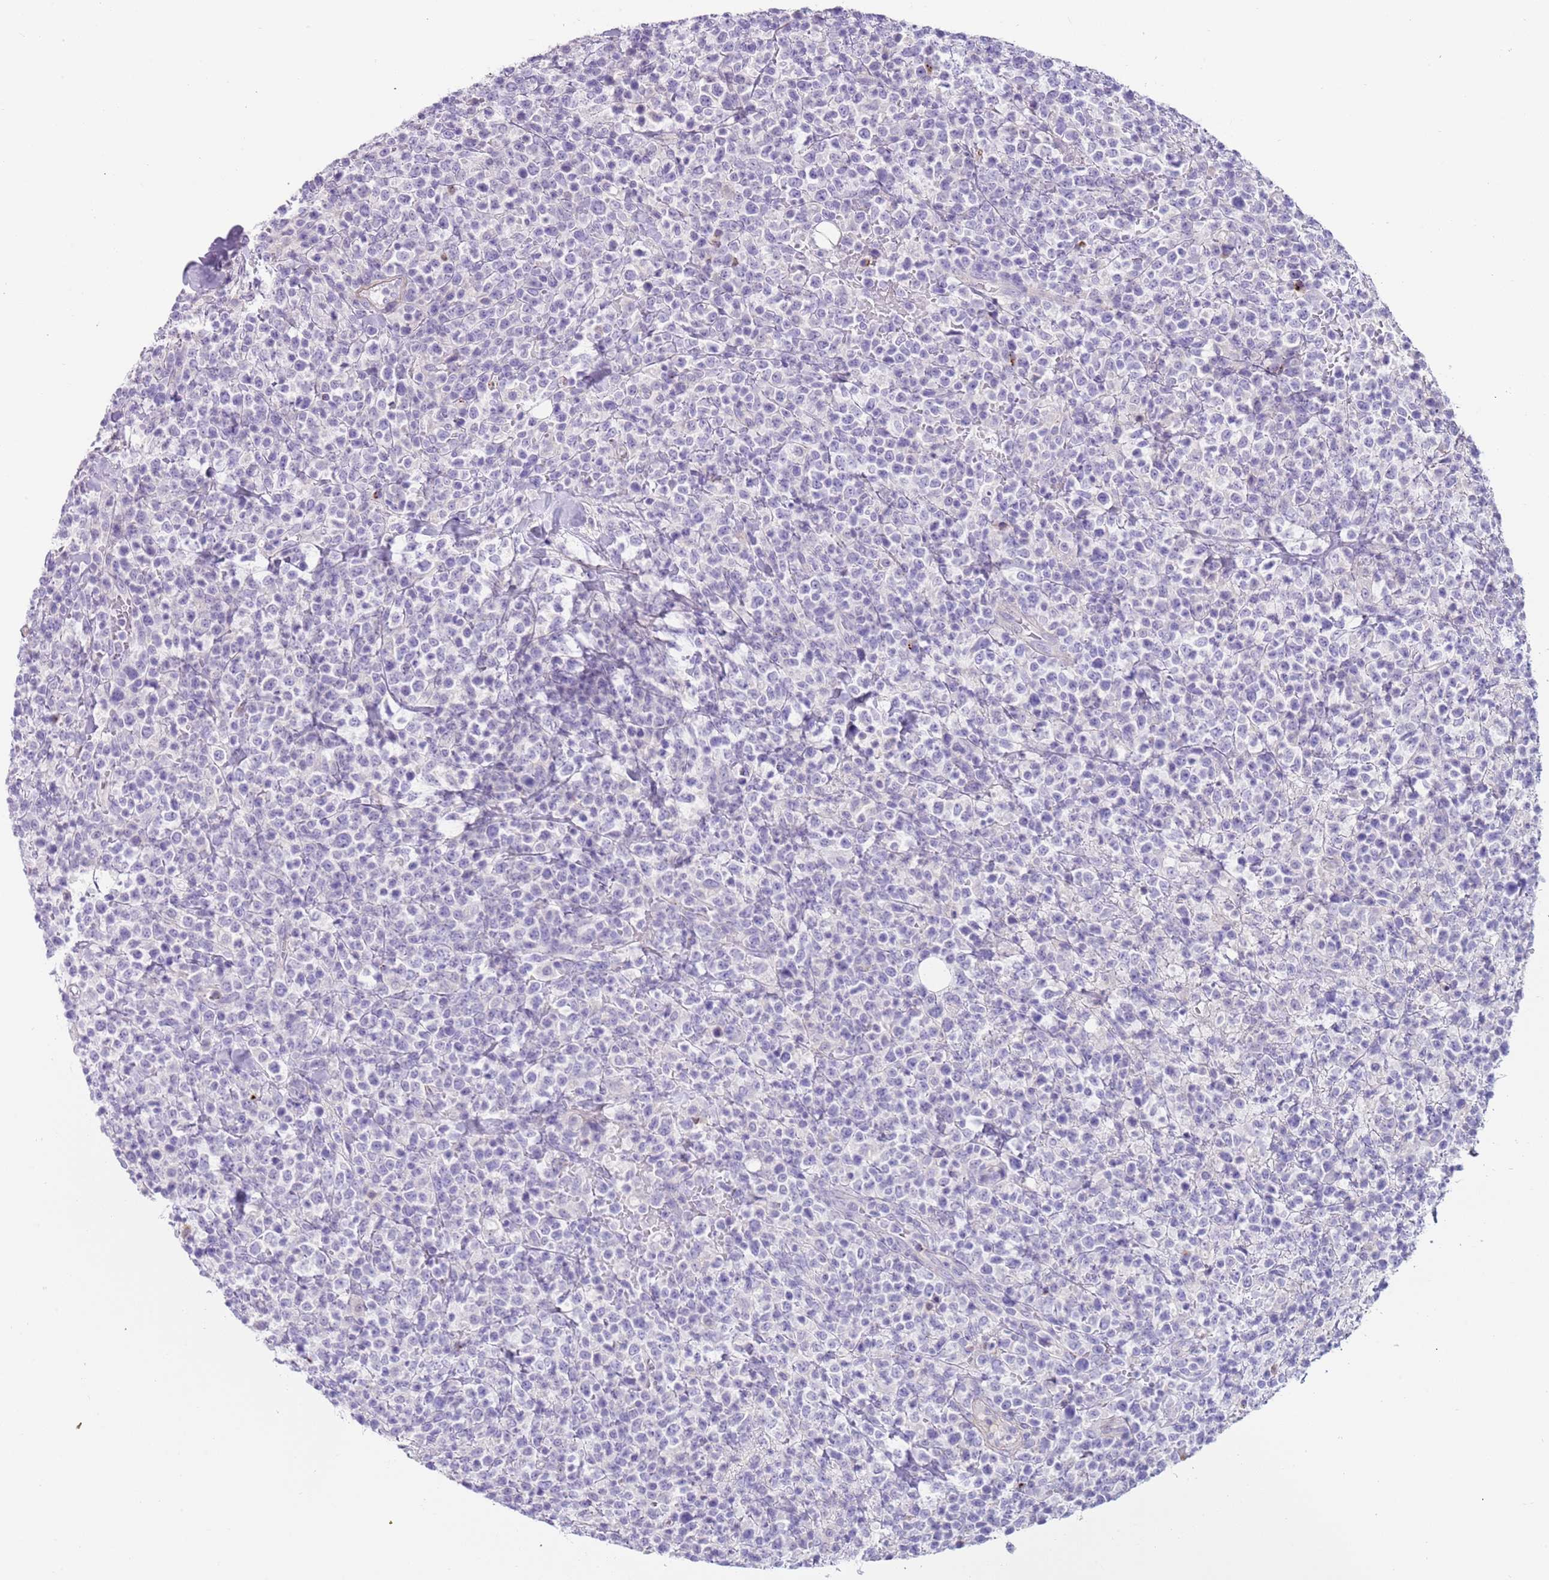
{"staining": {"intensity": "negative", "quantity": "none", "location": "none"}, "tissue": "lymphoma", "cell_type": "Tumor cells", "image_type": "cancer", "snomed": [{"axis": "morphology", "description": "Malignant lymphoma, non-Hodgkin's type, High grade"}, {"axis": "topography", "description": "Colon"}], "caption": "High-grade malignant lymphoma, non-Hodgkin's type was stained to show a protein in brown. There is no significant positivity in tumor cells.", "gene": "LRRN3", "patient": {"sex": "female", "age": 53}}